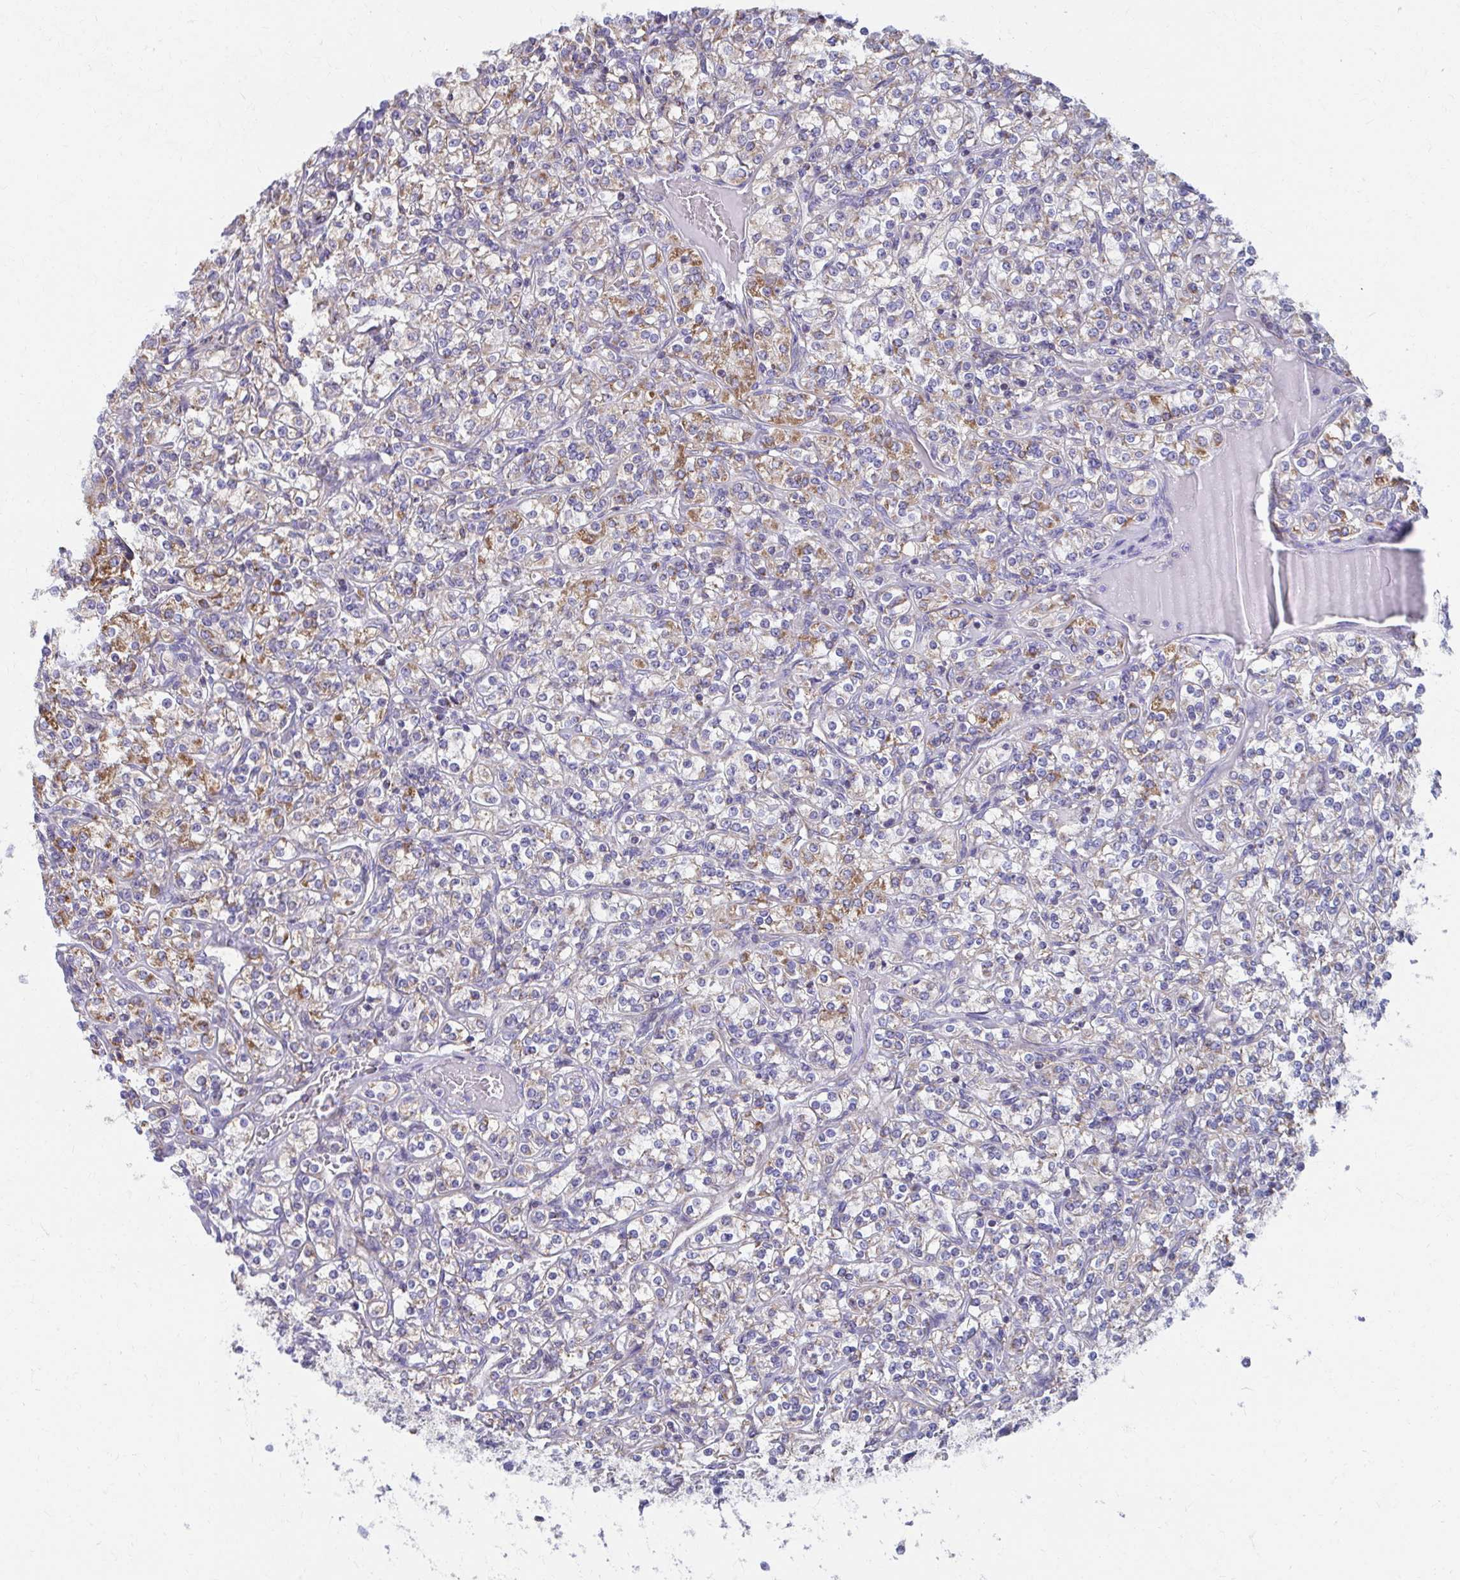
{"staining": {"intensity": "moderate", "quantity": "25%-75%", "location": "cytoplasmic/membranous"}, "tissue": "renal cancer", "cell_type": "Tumor cells", "image_type": "cancer", "snomed": [{"axis": "morphology", "description": "Adenocarcinoma, NOS"}, {"axis": "topography", "description": "Kidney"}], "caption": "Renal cancer (adenocarcinoma) stained with a brown dye exhibits moderate cytoplasmic/membranous positive staining in about 25%-75% of tumor cells.", "gene": "RCC1L", "patient": {"sex": "male", "age": 77}}